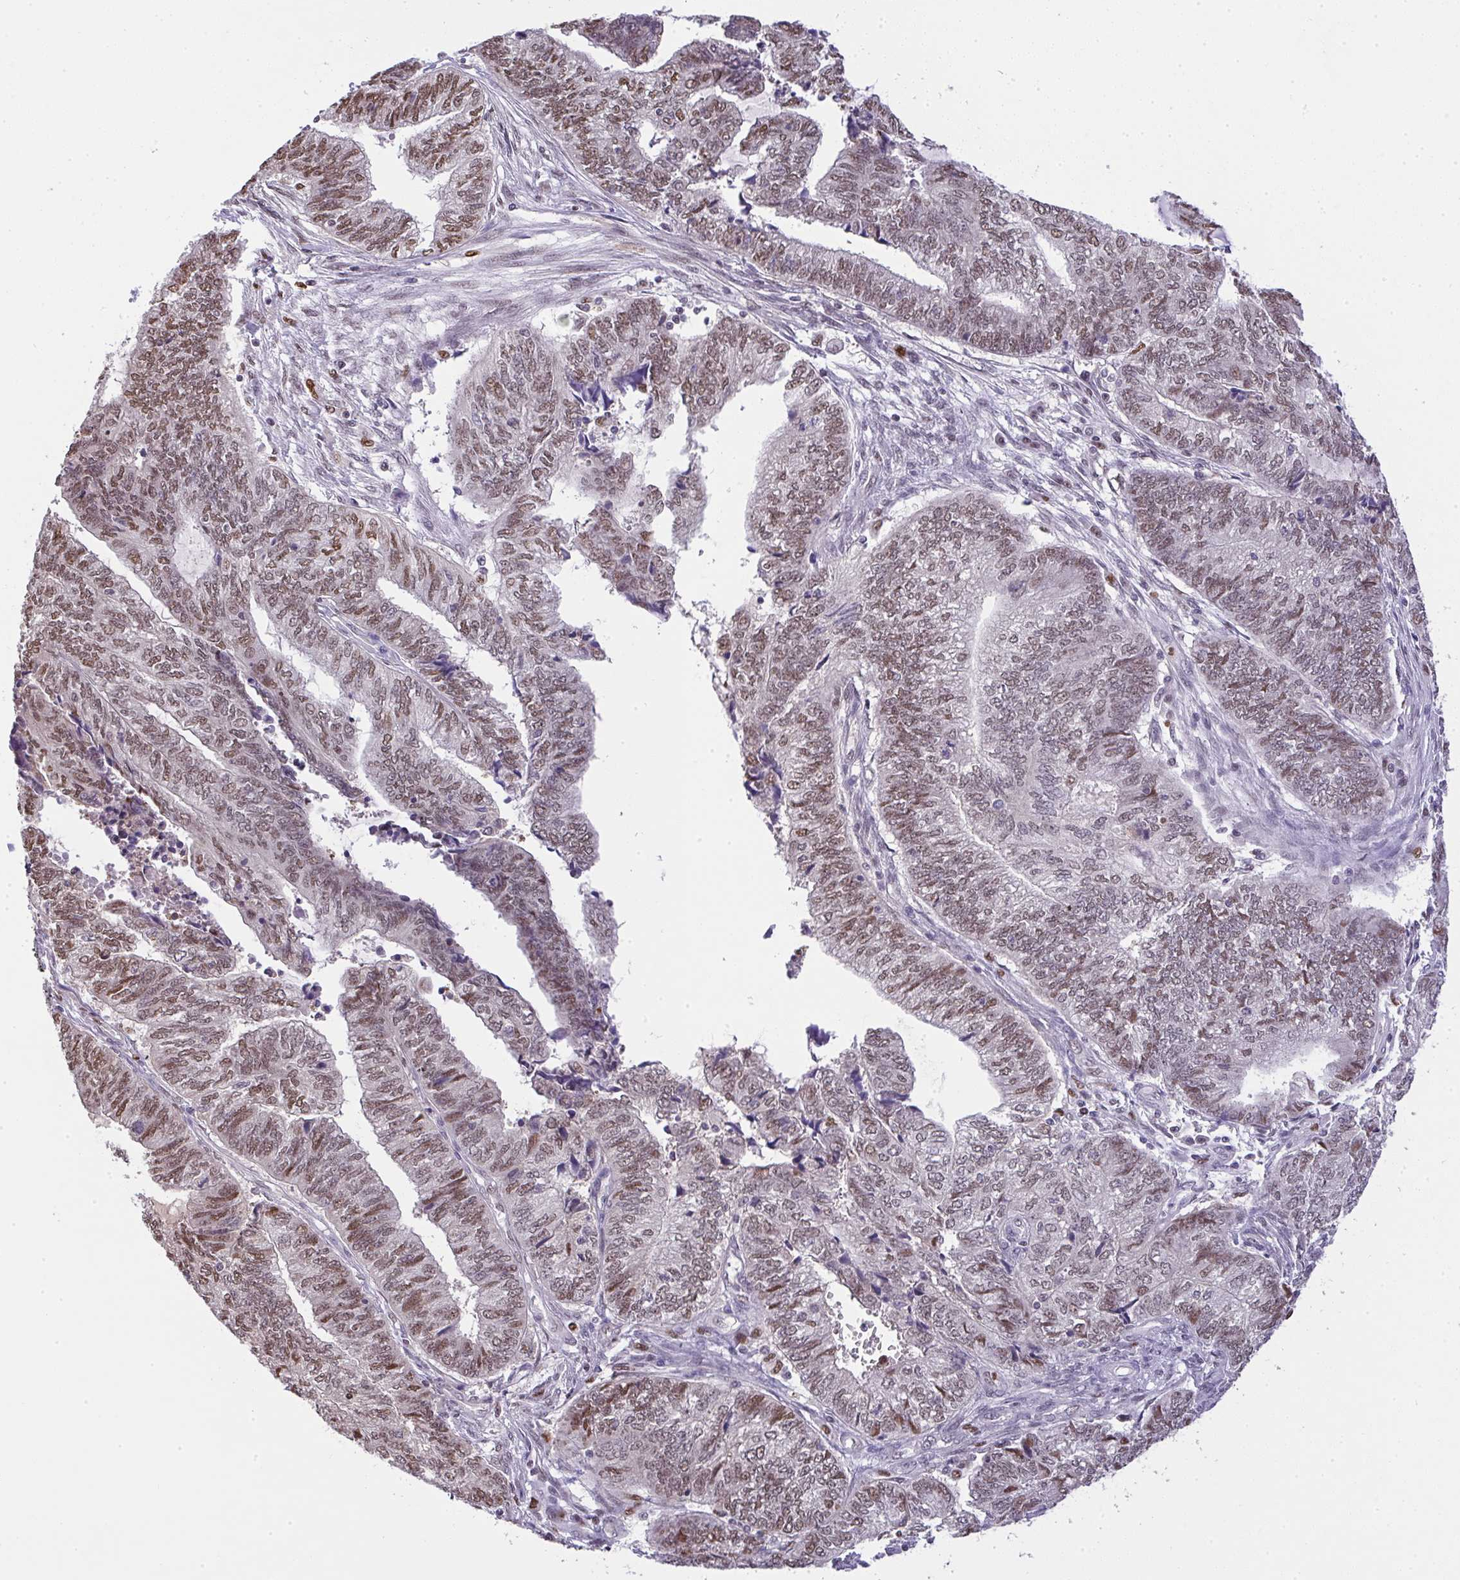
{"staining": {"intensity": "moderate", "quantity": ">75%", "location": "nuclear"}, "tissue": "endometrial cancer", "cell_type": "Tumor cells", "image_type": "cancer", "snomed": [{"axis": "morphology", "description": "Adenocarcinoma, NOS"}, {"axis": "topography", "description": "Uterus"}, {"axis": "topography", "description": "Endometrium"}], "caption": "Endometrial adenocarcinoma stained with a protein marker demonstrates moderate staining in tumor cells.", "gene": "BBX", "patient": {"sex": "female", "age": 70}}